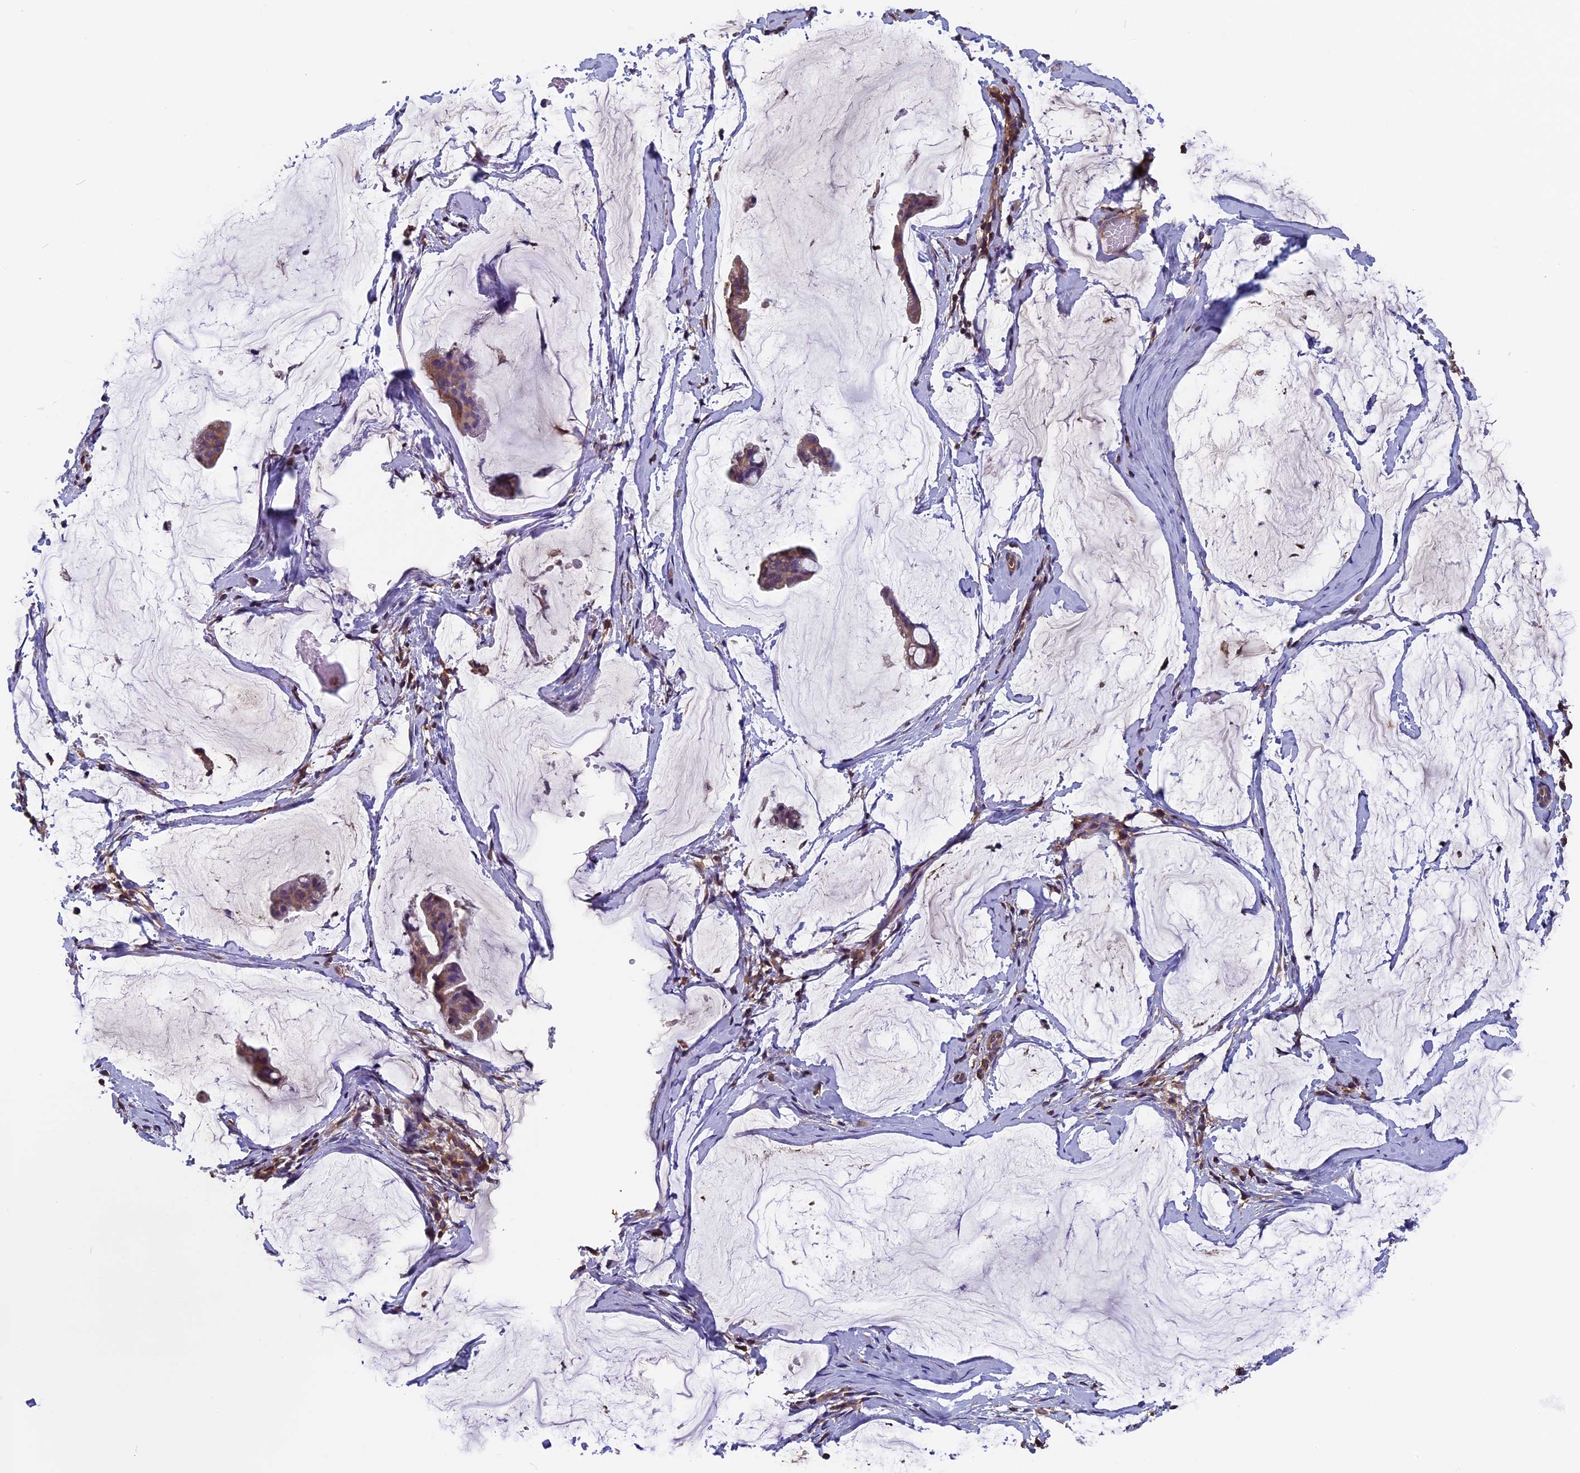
{"staining": {"intensity": "moderate", "quantity": ">75%", "location": "cytoplasmic/membranous"}, "tissue": "ovarian cancer", "cell_type": "Tumor cells", "image_type": "cancer", "snomed": [{"axis": "morphology", "description": "Cystadenocarcinoma, mucinous, NOS"}, {"axis": "topography", "description": "Ovary"}], "caption": "Ovarian cancer (mucinous cystadenocarcinoma) stained with immunohistochemistry exhibits moderate cytoplasmic/membranous staining in approximately >75% of tumor cells. (Brightfield microscopy of DAB IHC at high magnification).", "gene": "CCDC153", "patient": {"sex": "female", "age": 73}}